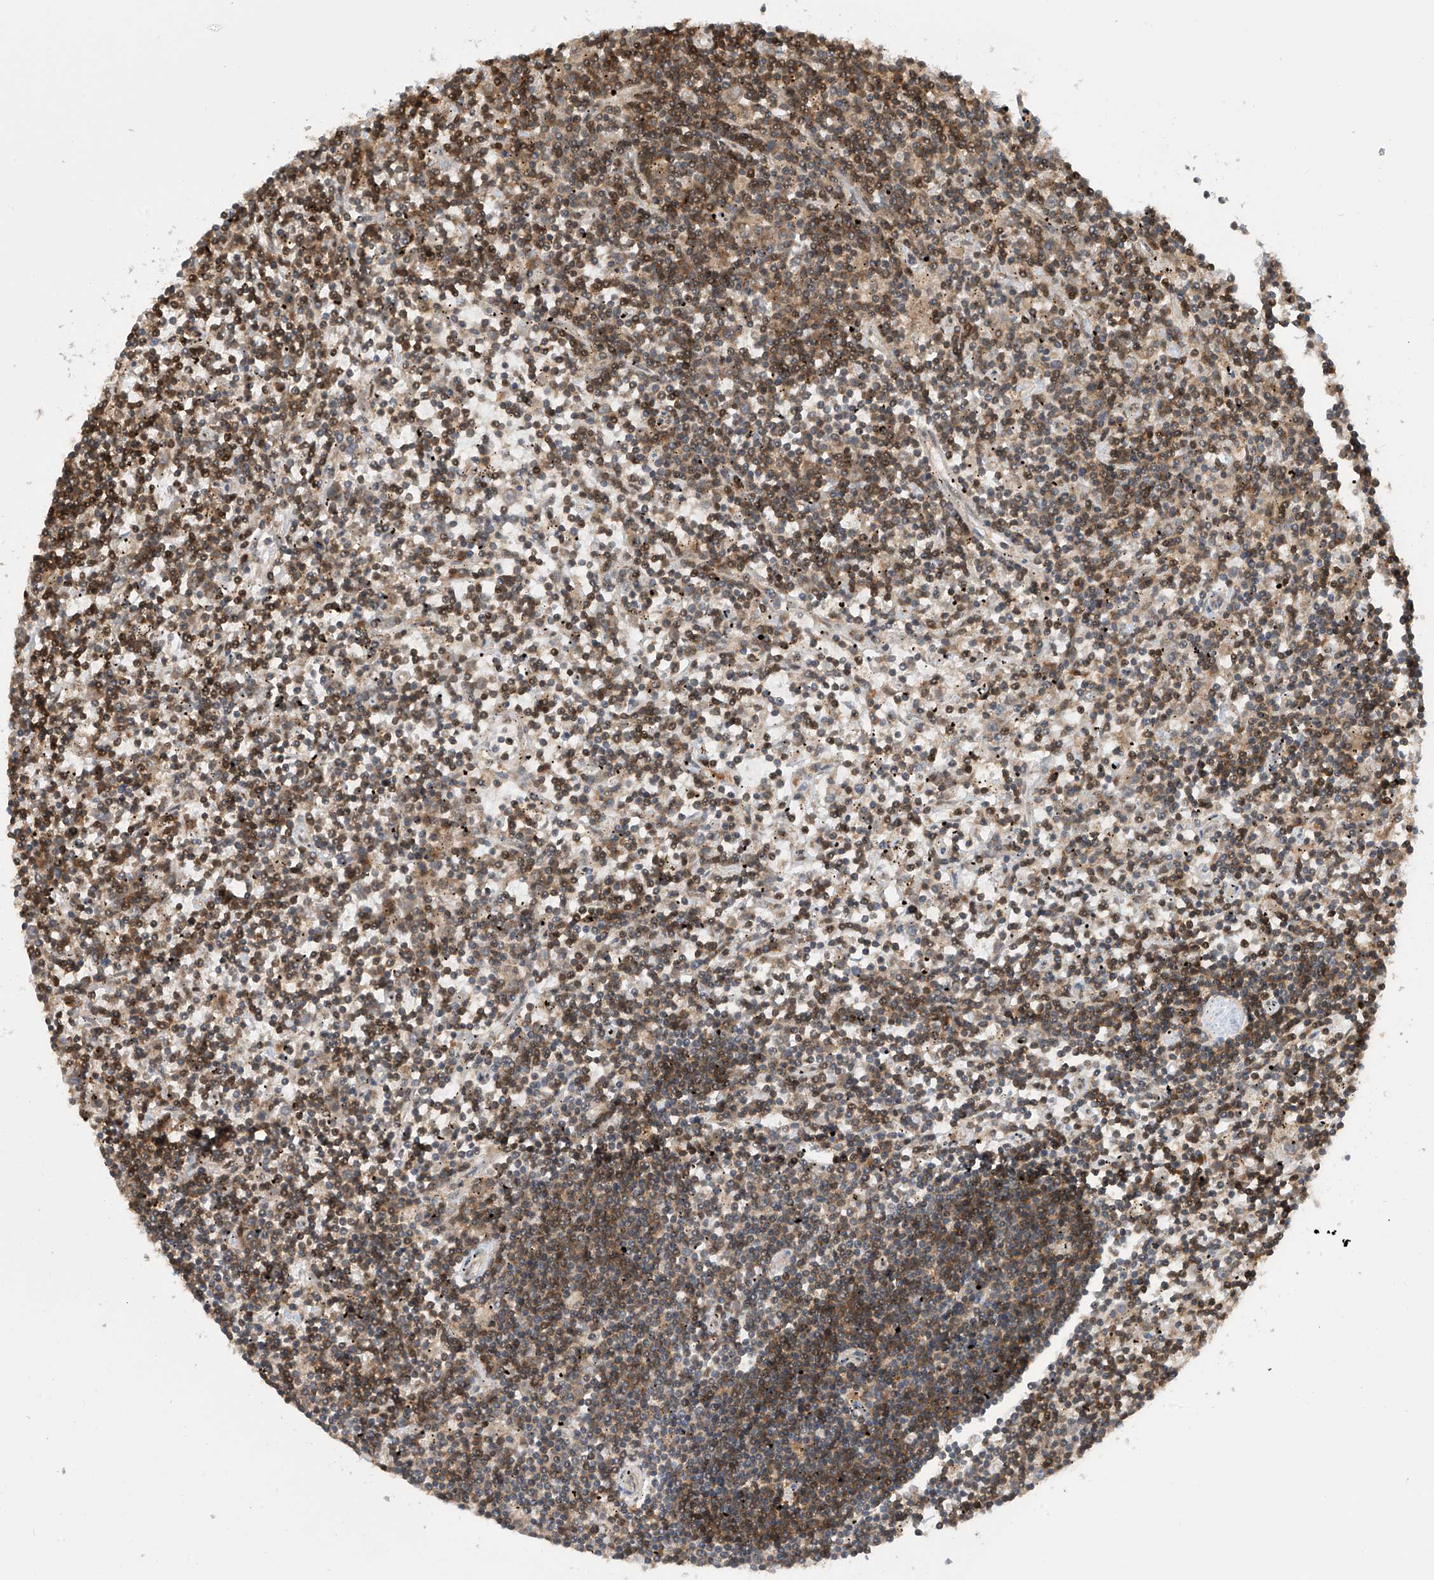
{"staining": {"intensity": "moderate", "quantity": "25%-75%", "location": "cytoplasmic/membranous,nuclear"}, "tissue": "lymphoma", "cell_type": "Tumor cells", "image_type": "cancer", "snomed": [{"axis": "morphology", "description": "Malignant lymphoma, non-Hodgkin's type, Low grade"}, {"axis": "topography", "description": "Spleen"}], "caption": "This micrograph shows low-grade malignant lymphoma, non-Hodgkin's type stained with immunohistochemistry (IHC) to label a protein in brown. The cytoplasmic/membranous and nuclear of tumor cells show moderate positivity for the protein. Nuclei are counter-stained blue.", "gene": "LAGE3", "patient": {"sex": "male", "age": 76}}